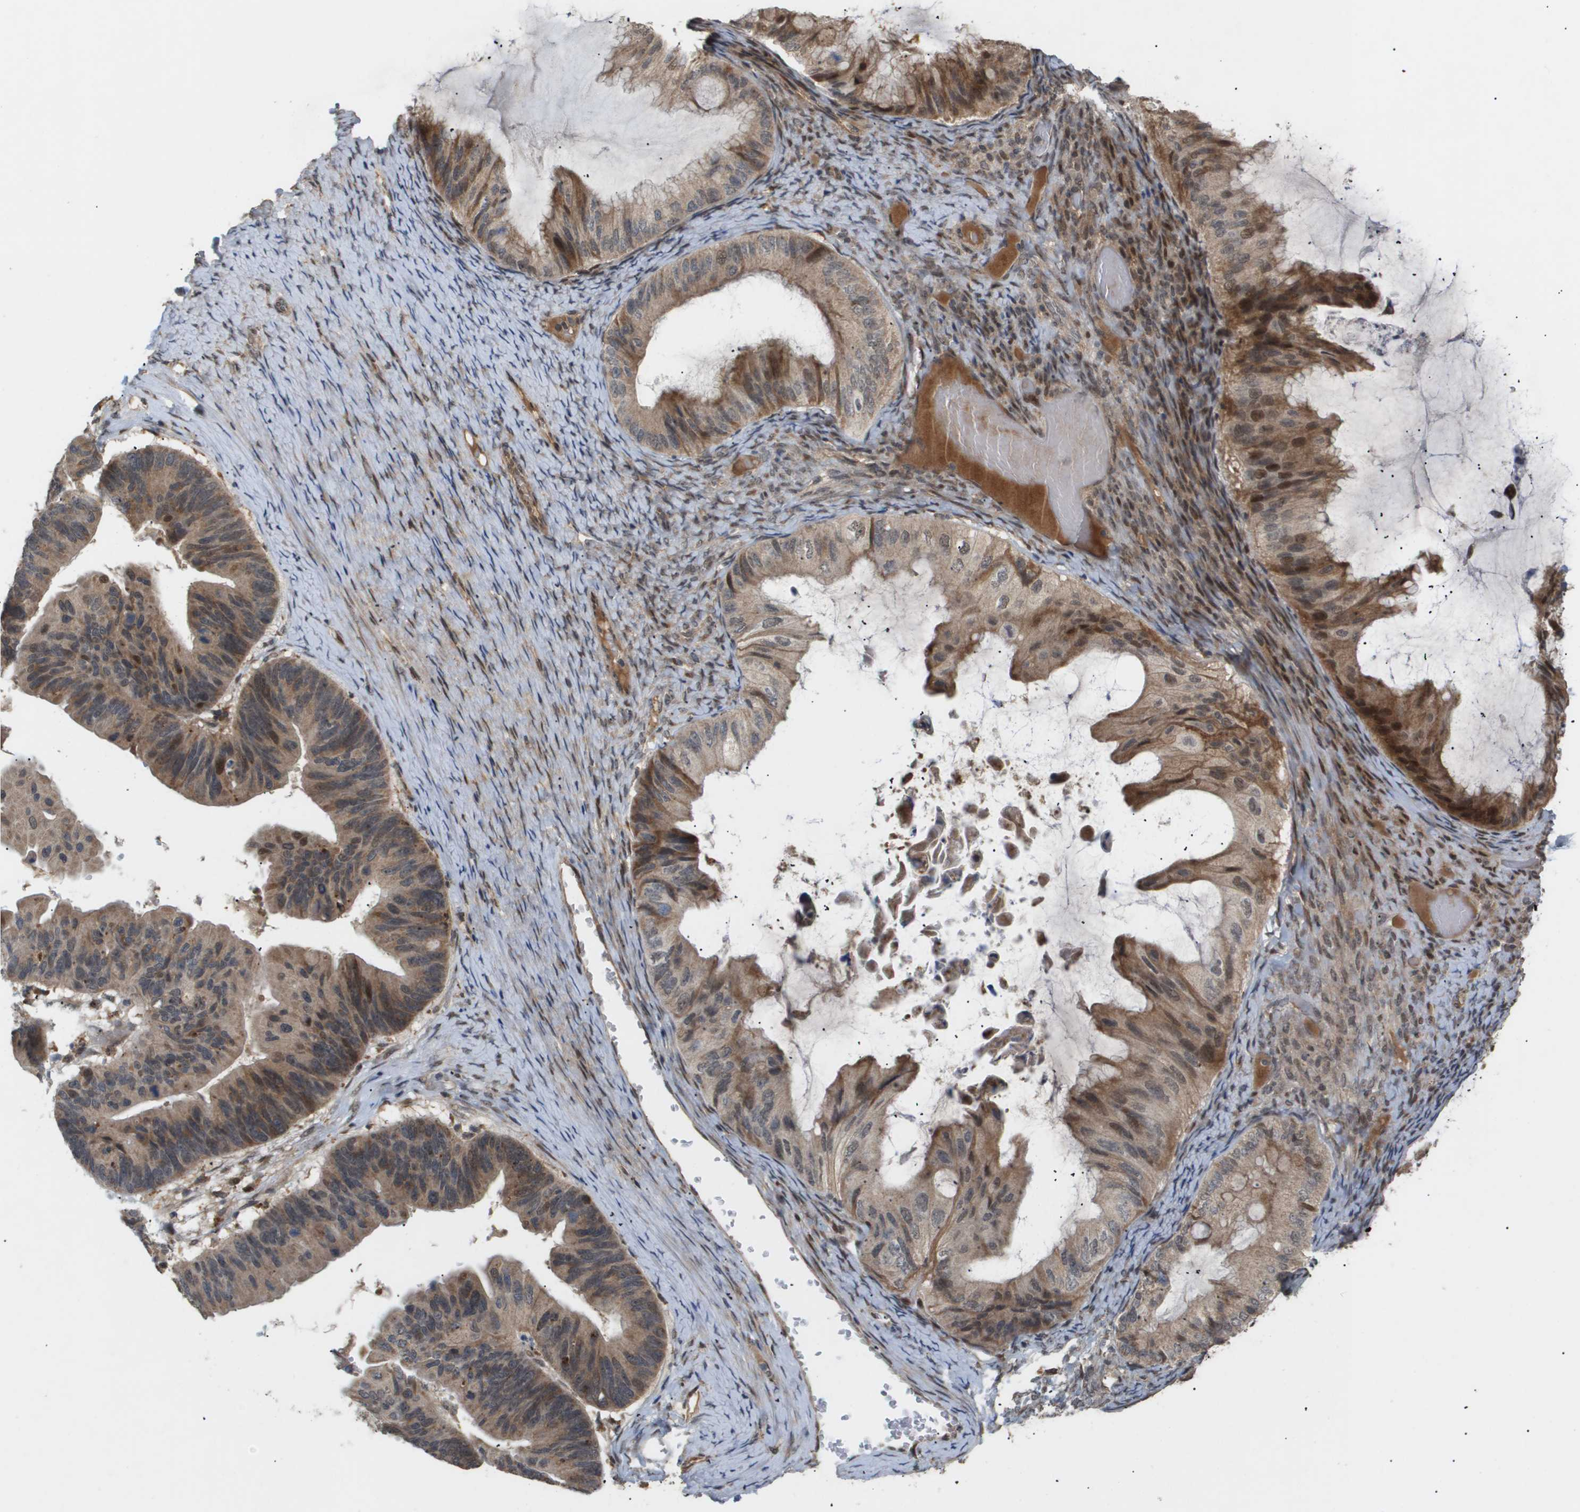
{"staining": {"intensity": "moderate", "quantity": ">75%", "location": "cytoplasmic/membranous,nuclear"}, "tissue": "ovarian cancer", "cell_type": "Tumor cells", "image_type": "cancer", "snomed": [{"axis": "morphology", "description": "Cystadenocarcinoma, mucinous, NOS"}, {"axis": "topography", "description": "Ovary"}], "caption": "Moderate cytoplasmic/membranous and nuclear staining is present in approximately >75% of tumor cells in ovarian cancer.", "gene": "PDGFB", "patient": {"sex": "female", "age": 61}}